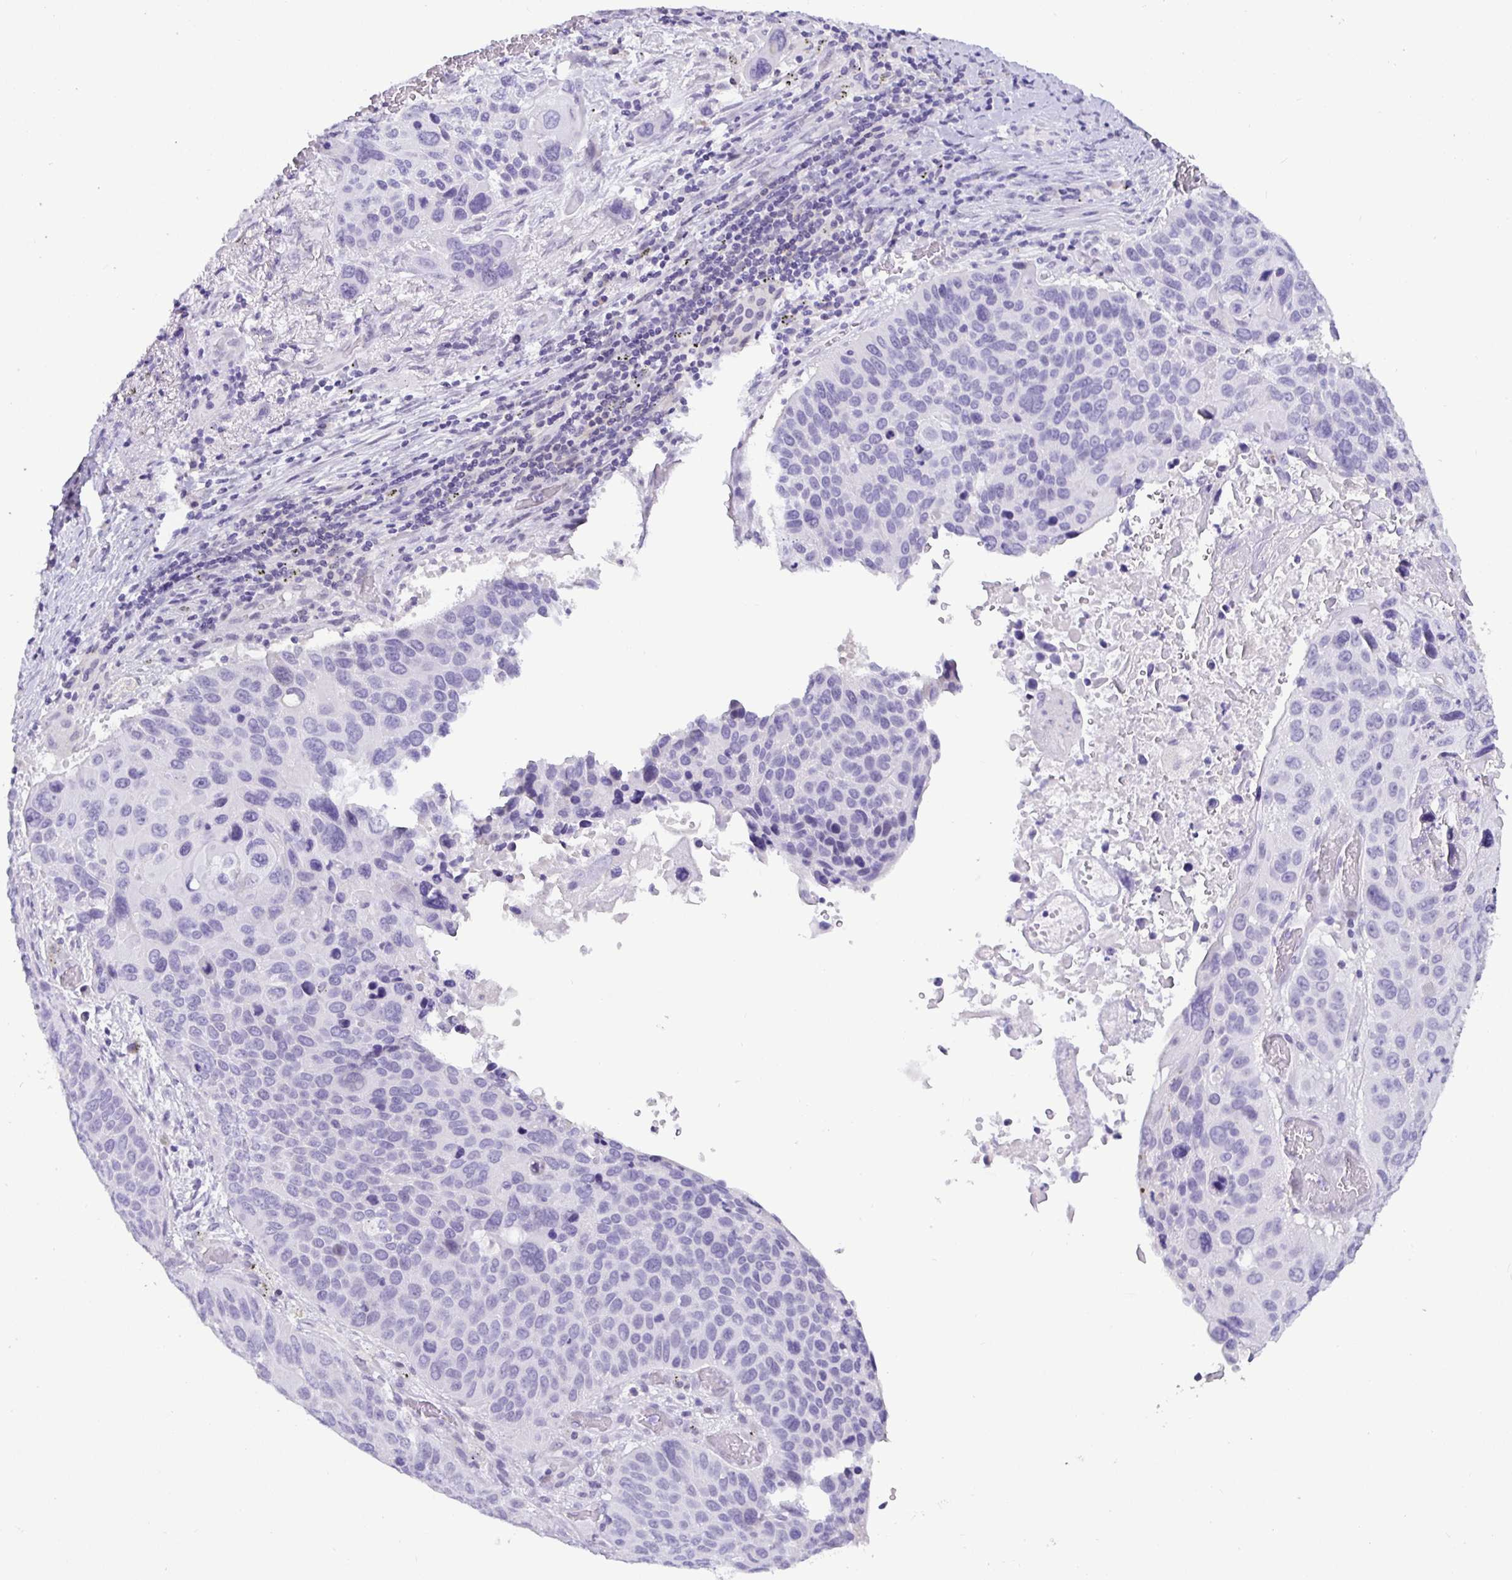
{"staining": {"intensity": "negative", "quantity": "none", "location": "none"}, "tissue": "lung cancer", "cell_type": "Tumor cells", "image_type": "cancer", "snomed": [{"axis": "morphology", "description": "Squamous cell carcinoma, NOS"}, {"axis": "topography", "description": "Lung"}], "caption": "The immunohistochemistry (IHC) micrograph has no significant positivity in tumor cells of lung squamous cell carcinoma tissue.", "gene": "NUP188", "patient": {"sex": "male", "age": 68}}